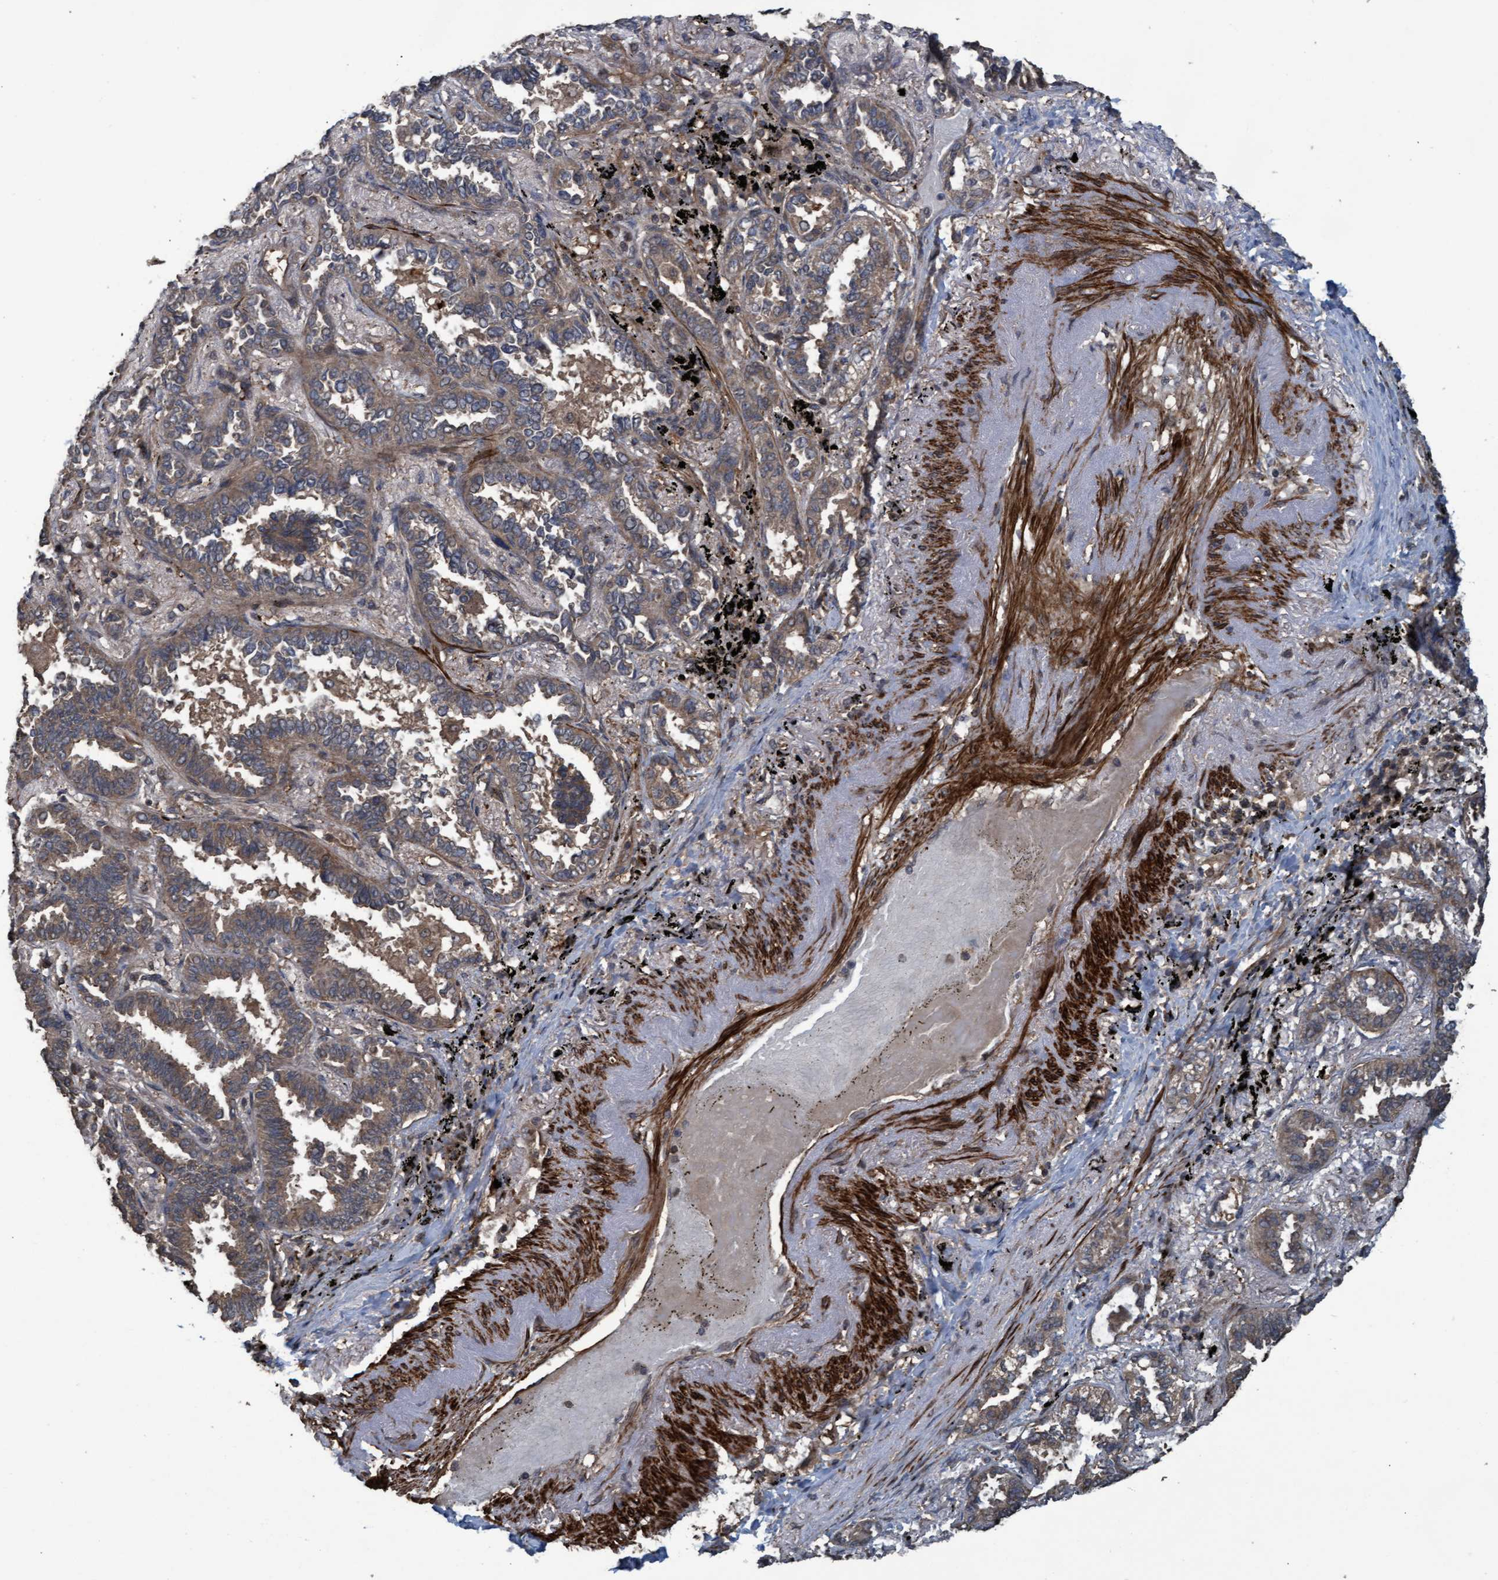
{"staining": {"intensity": "weak", "quantity": ">75%", "location": "cytoplasmic/membranous"}, "tissue": "lung cancer", "cell_type": "Tumor cells", "image_type": "cancer", "snomed": [{"axis": "morphology", "description": "Adenocarcinoma, NOS"}, {"axis": "topography", "description": "Lung"}], "caption": "IHC staining of lung cancer, which demonstrates low levels of weak cytoplasmic/membranous expression in approximately >75% of tumor cells indicating weak cytoplasmic/membranous protein staining. The staining was performed using DAB (brown) for protein detection and nuclei were counterstained in hematoxylin (blue).", "gene": "GGT6", "patient": {"sex": "male", "age": 59}}